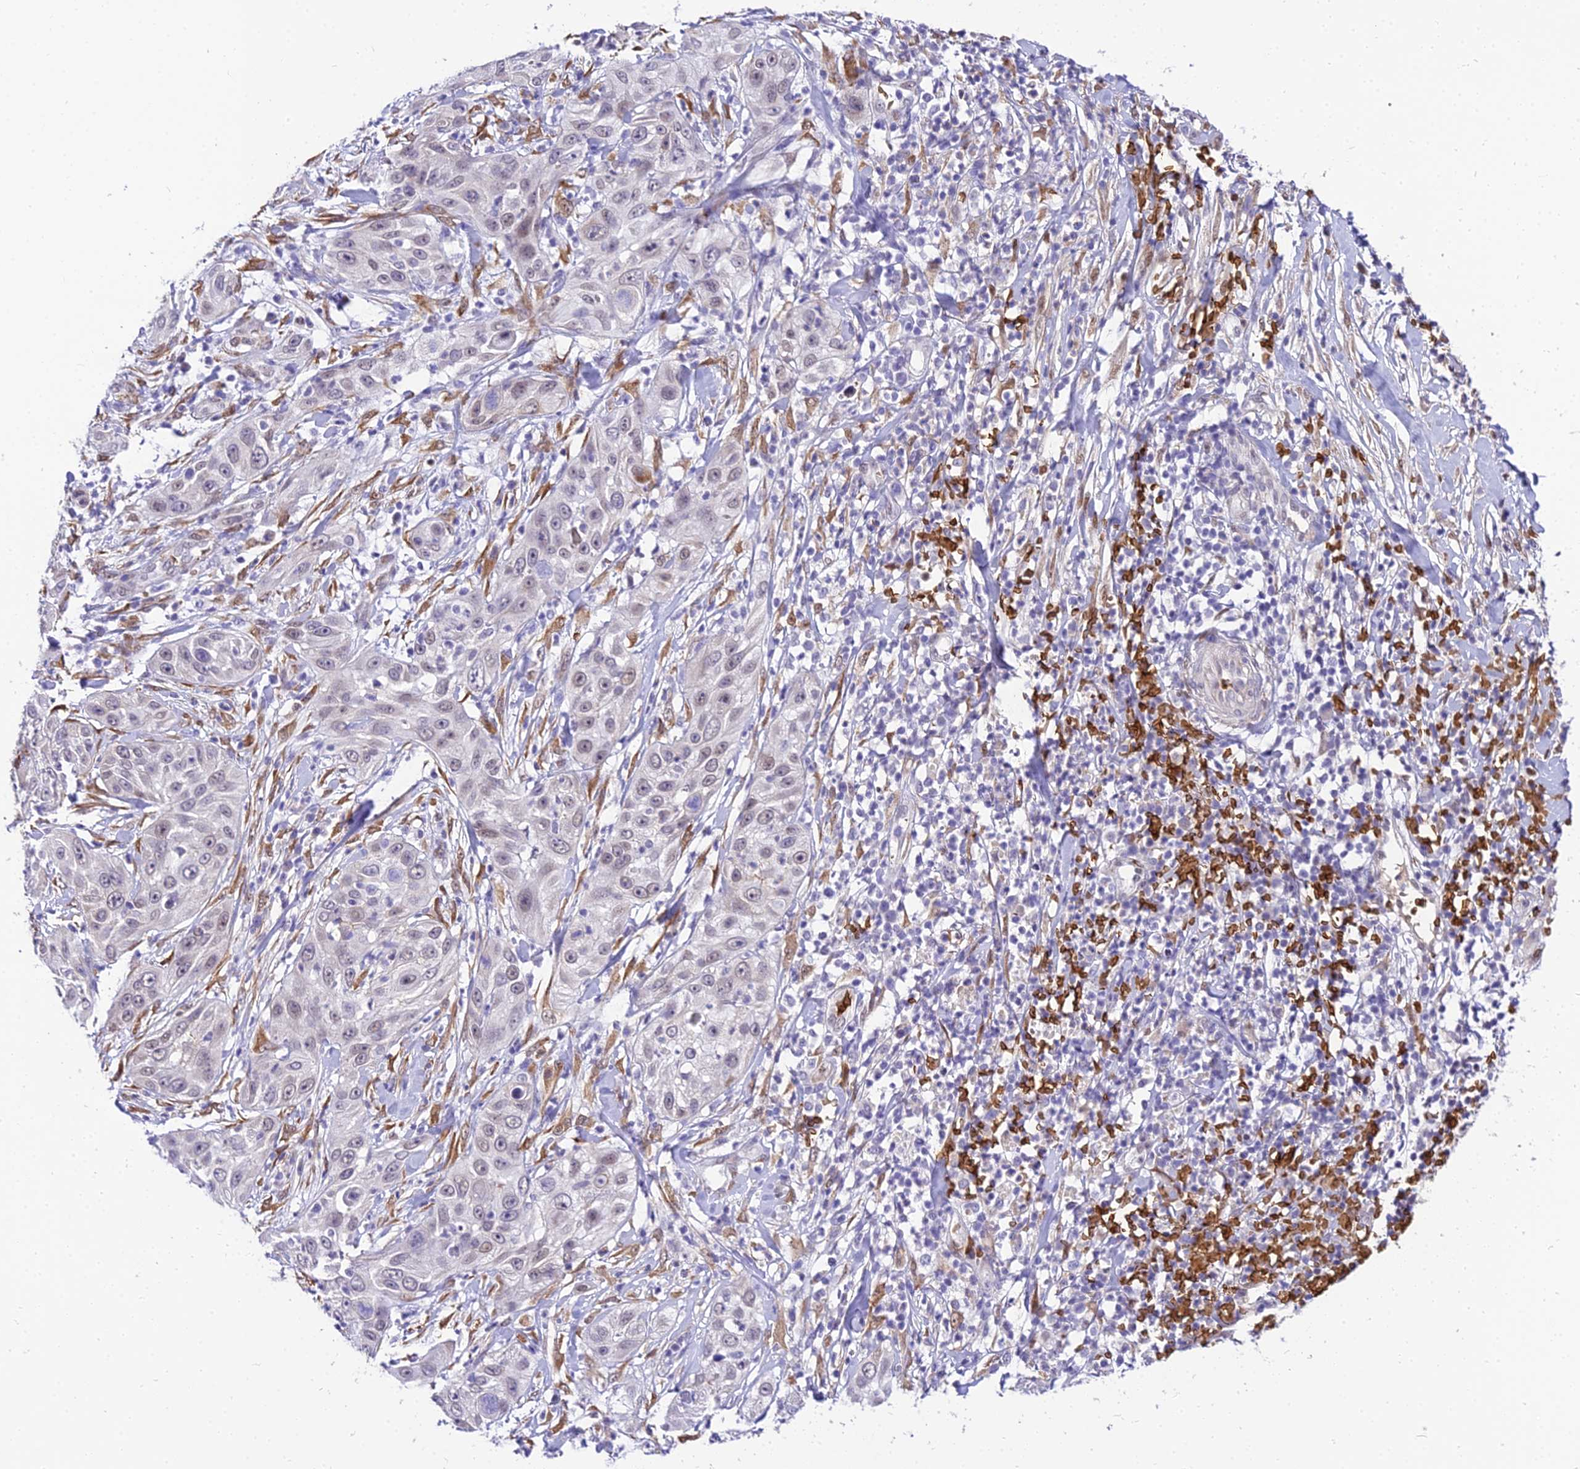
{"staining": {"intensity": "moderate", "quantity": "<25%", "location": "cytoplasmic/membranous"}, "tissue": "skin cancer", "cell_type": "Tumor cells", "image_type": "cancer", "snomed": [{"axis": "morphology", "description": "Squamous cell carcinoma, NOS"}, {"axis": "topography", "description": "Skin"}], "caption": "Squamous cell carcinoma (skin) stained with DAB immunohistochemistry demonstrates low levels of moderate cytoplasmic/membranous staining in approximately <25% of tumor cells.", "gene": "BCL9", "patient": {"sex": "female", "age": 44}}